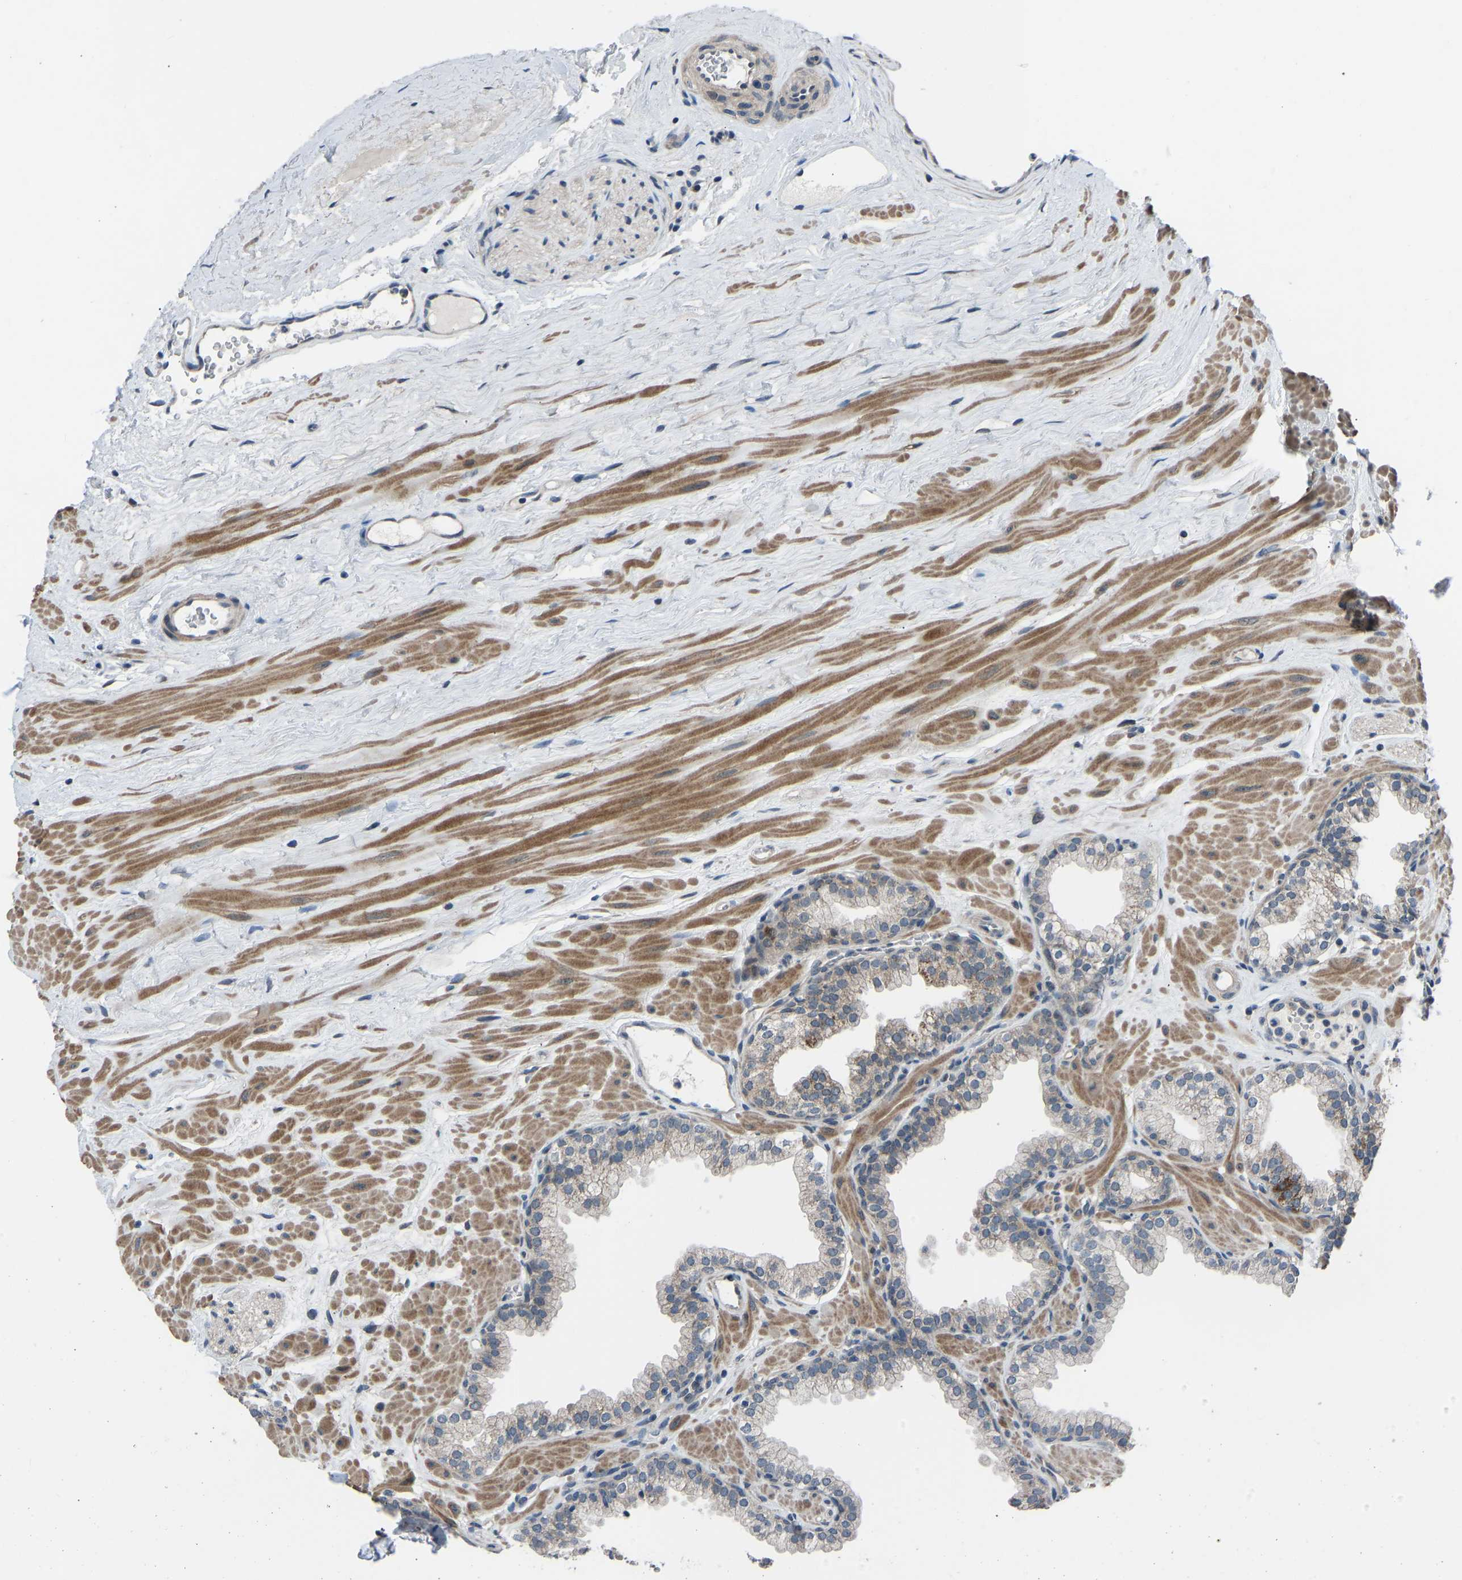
{"staining": {"intensity": "moderate", "quantity": "25%-75%", "location": "cytoplasmic/membranous"}, "tissue": "prostate", "cell_type": "Glandular cells", "image_type": "normal", "snomed": [{"axis": "morphology", "description": "Normal tissue, NOS"}, {"axis": "morphology", "description": "Urothelial carcinoma, Low grade"}, {"axis": "topography", "description": "Urinary bladder"}, {"axis": "topography", "description": "Prostate"}], "caption": "The histopathology image displays a brown stain indicating the presence of a protein in the cytoplasmic/membranous of glandular cells in prostate. Using DAB (brown) and hematoxylin (blue) stains, captured at high magnification using brightfield microscopy.", "gene": "CDK2AP1", "patient": {"sex": "male", "age": 60}}